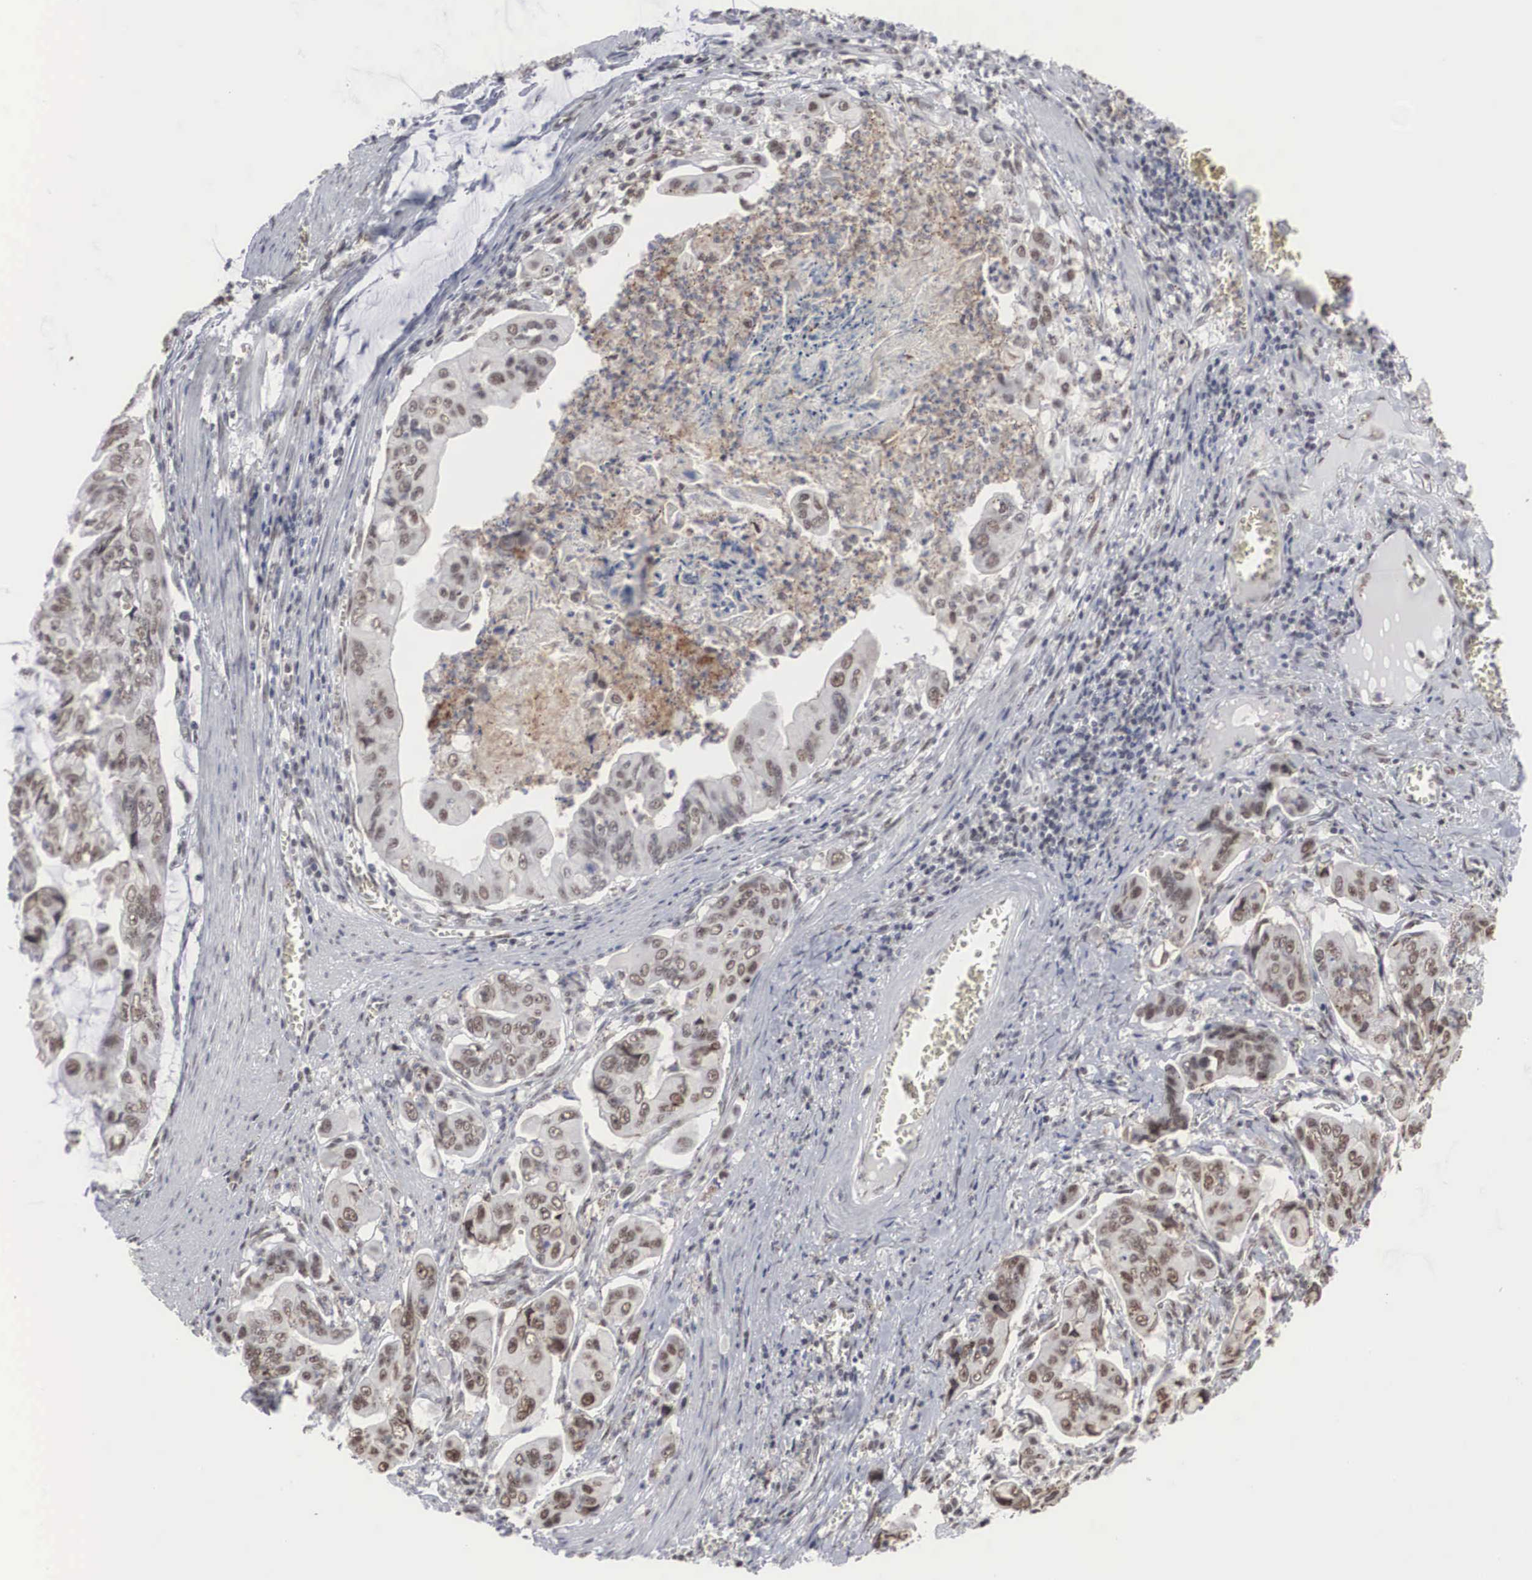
{"staining": {"intensity": "weak", "quantity": "25%-75%", "location": "nuclear"}, "tissue": "stomach cancer", "cell_type": "Tumor cells", "image_type": "cancer", "snomed": [{"axis": "morphology", "description": "Adenocarcinoma, NOS"}, {"axis": "topography", "description": "Stomach, upper"}], "caption": "This is an image of IHC staining of adenocarcinoma (stomach), which shows weak positivity in the nuclear of tumor cells.", "gene": "AUTS2", "patient": {"sex": "male", "age": 80}}